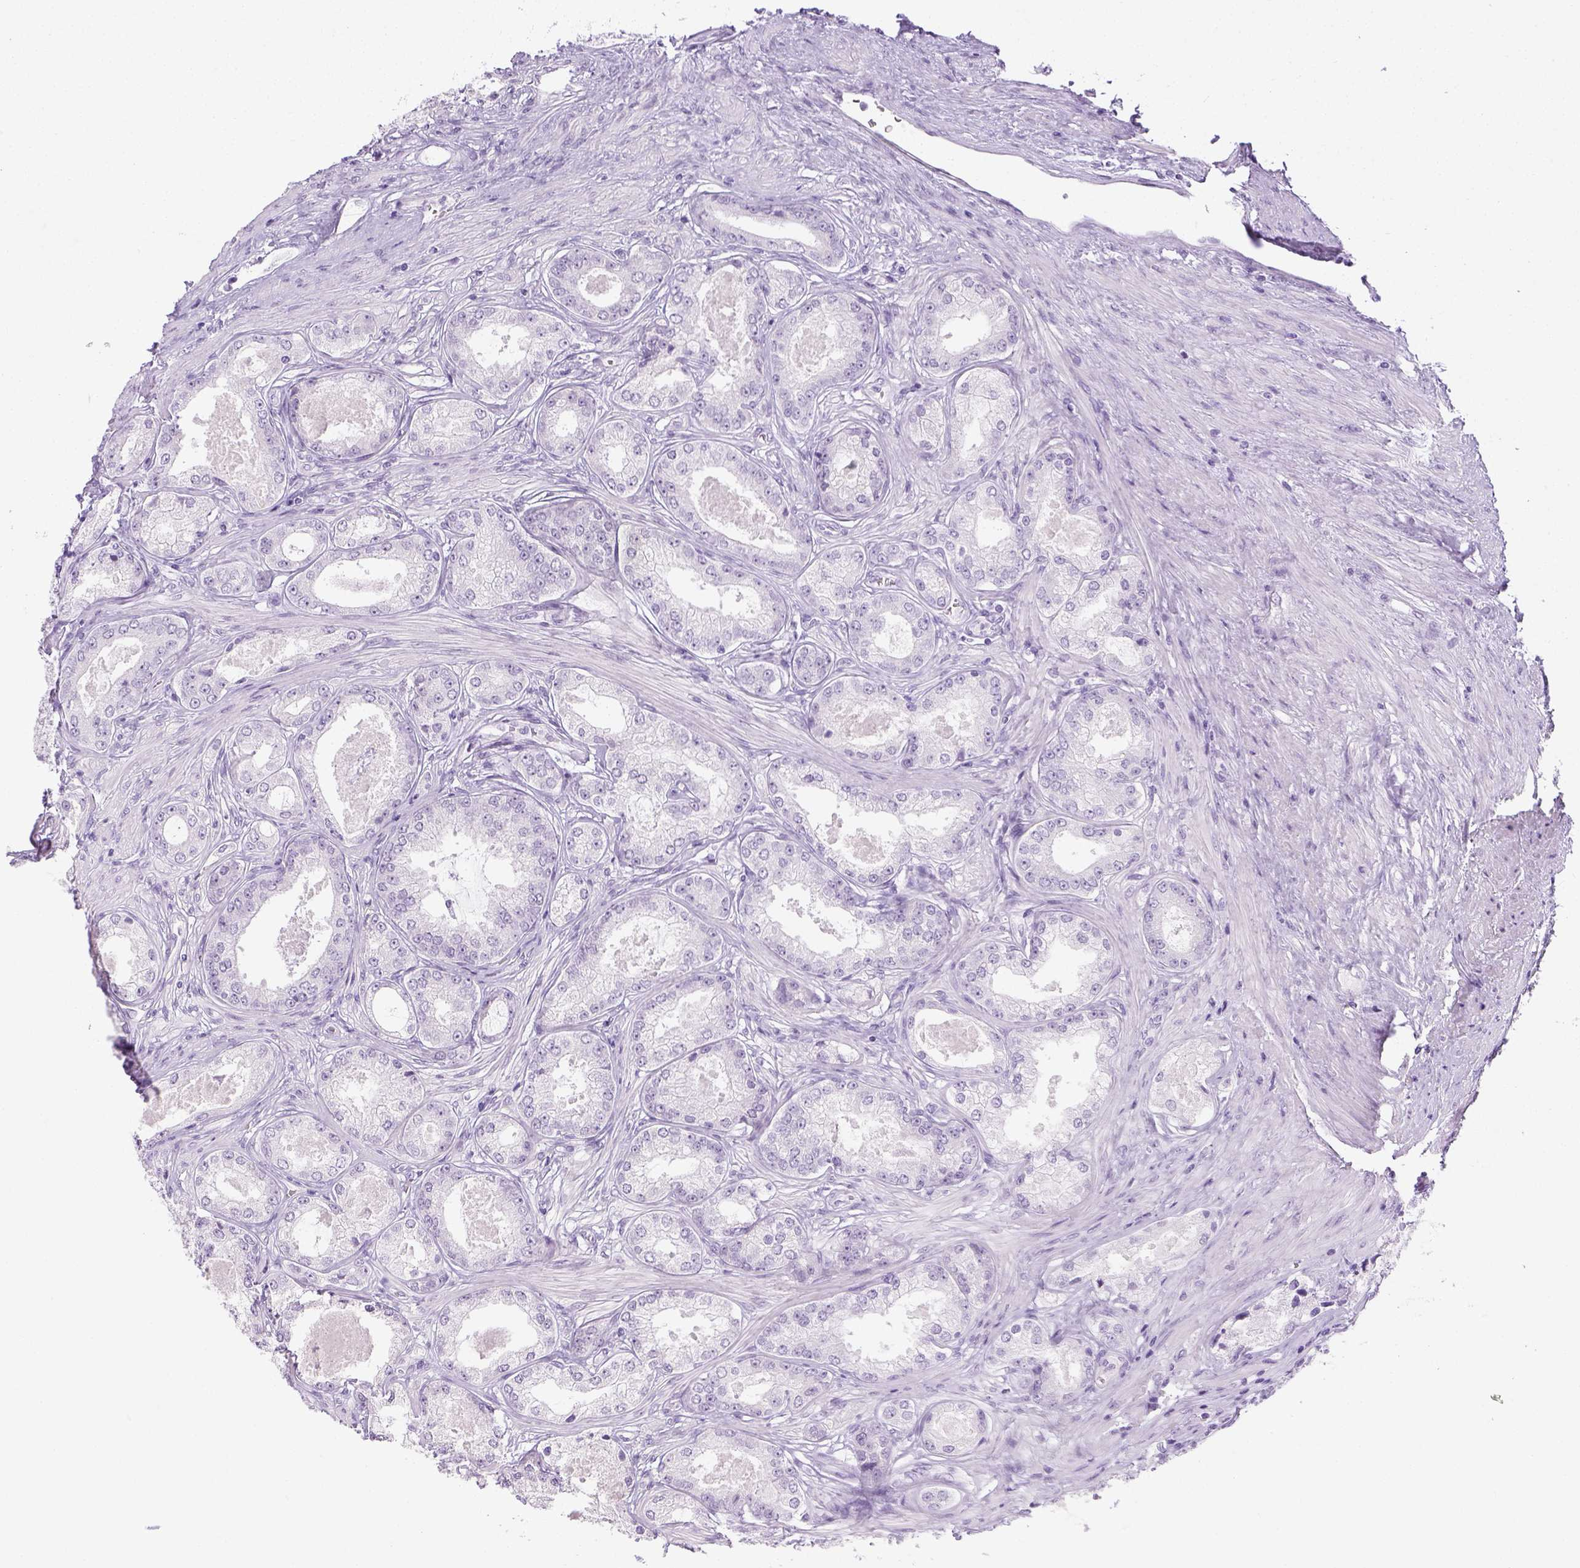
{"staining": {"intensity": "negative", "quantity": "none", "location": "none"}, "tissue": "prostate cancer", "cell_type": "Tumor cells", "image_type": "cancer", "snomed": [{"axis": "morphology", "description": "Adenocarcinoma, Low grade"}, {"axis": "topography", "description": "Prostate"}], "caption": "High magnification brightfield microscopy of prostate cancer stained with DAB (brown) and counterstained with hematoxylin (blue): tumor cells show no significant positivity.", "gene": "LGSN", "patient": {"sex": "male", "age": 68}}